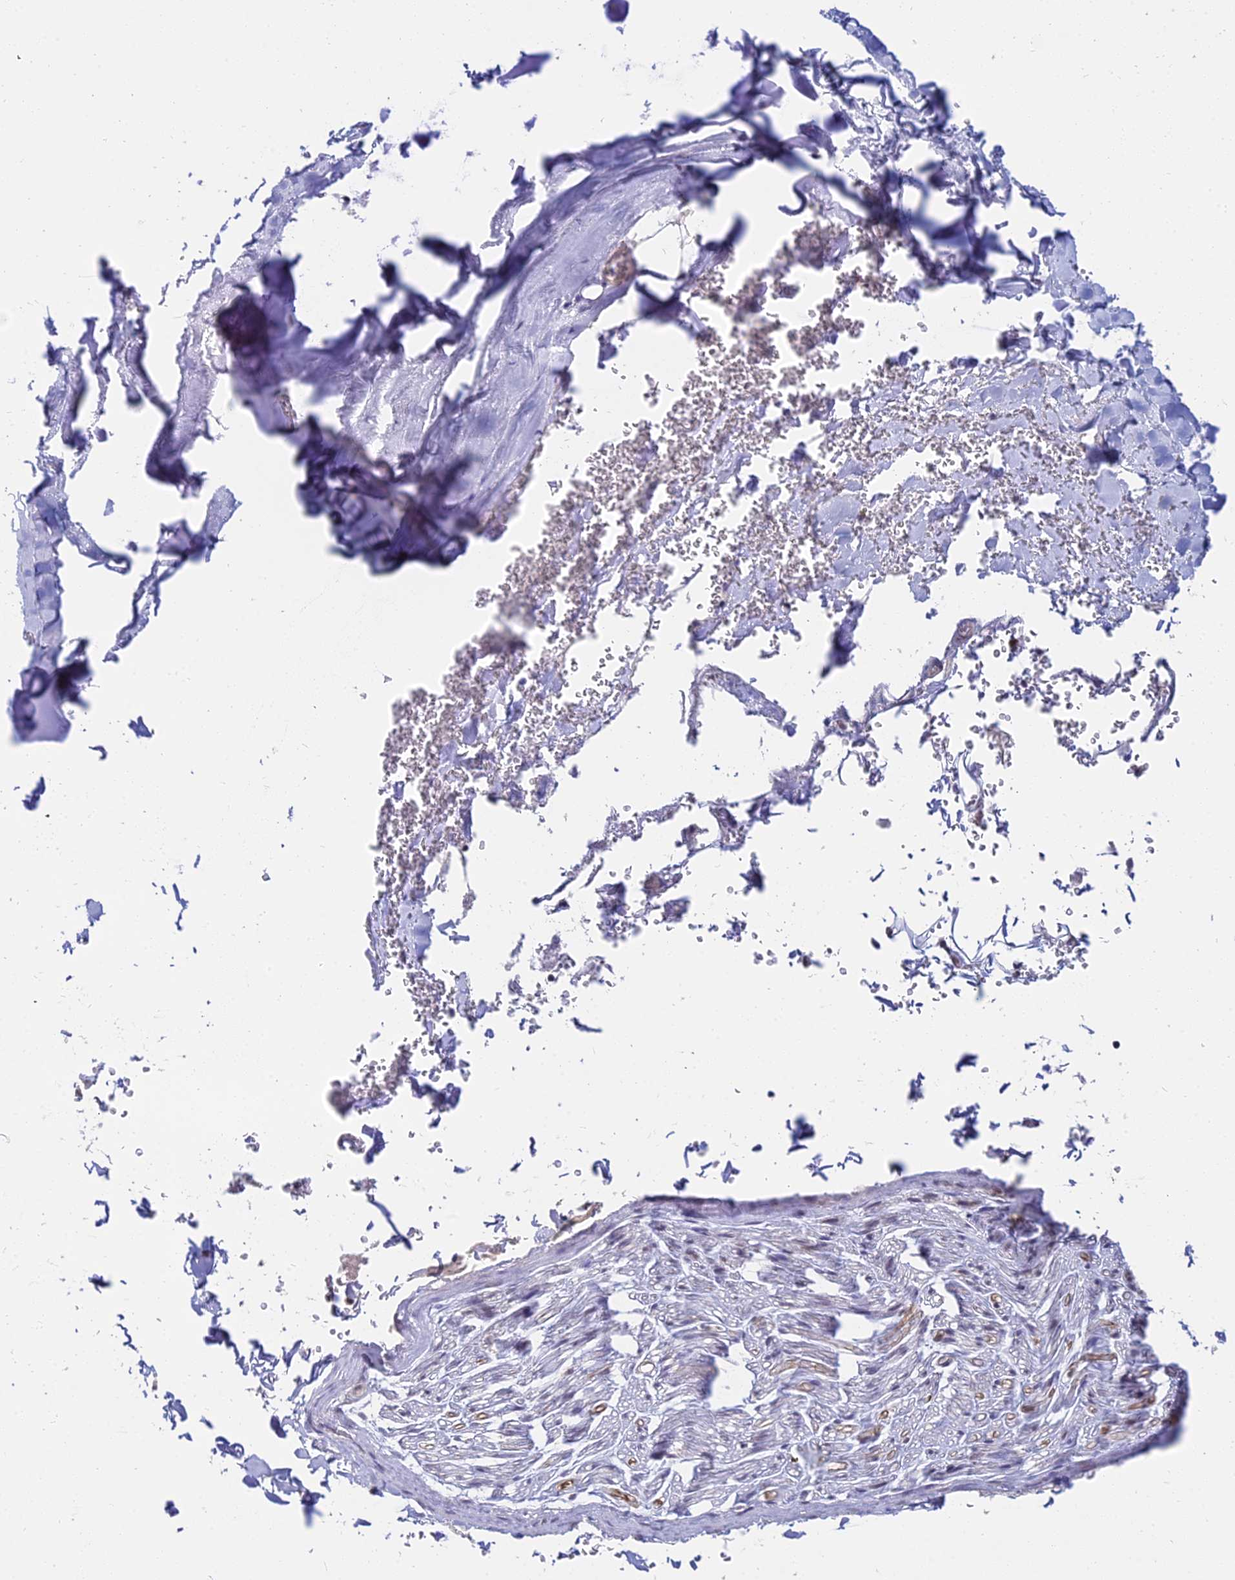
{"staining": {"intensity": "negative", "quantity": "none", "location": "none"}, "tissue": "adipose tissue", "cell_type": "Adipocytes", "image_type": "normal", "snomed": [{"axis": "morphology", "description": "Normal tissue, NOS"}, {"axis": "topography", "description": "Cartilage tissue"}], "caption": "Adipocytes show no significant positivity in unremarkable adipose tissue. The staining is performed using DAB (3,3'-diaminobenzidine) brown chromogen with nuclei counter-stained in using hematoxylin.", "gene": "THOC3", "patient": {"sex": "female", "age": 63}}